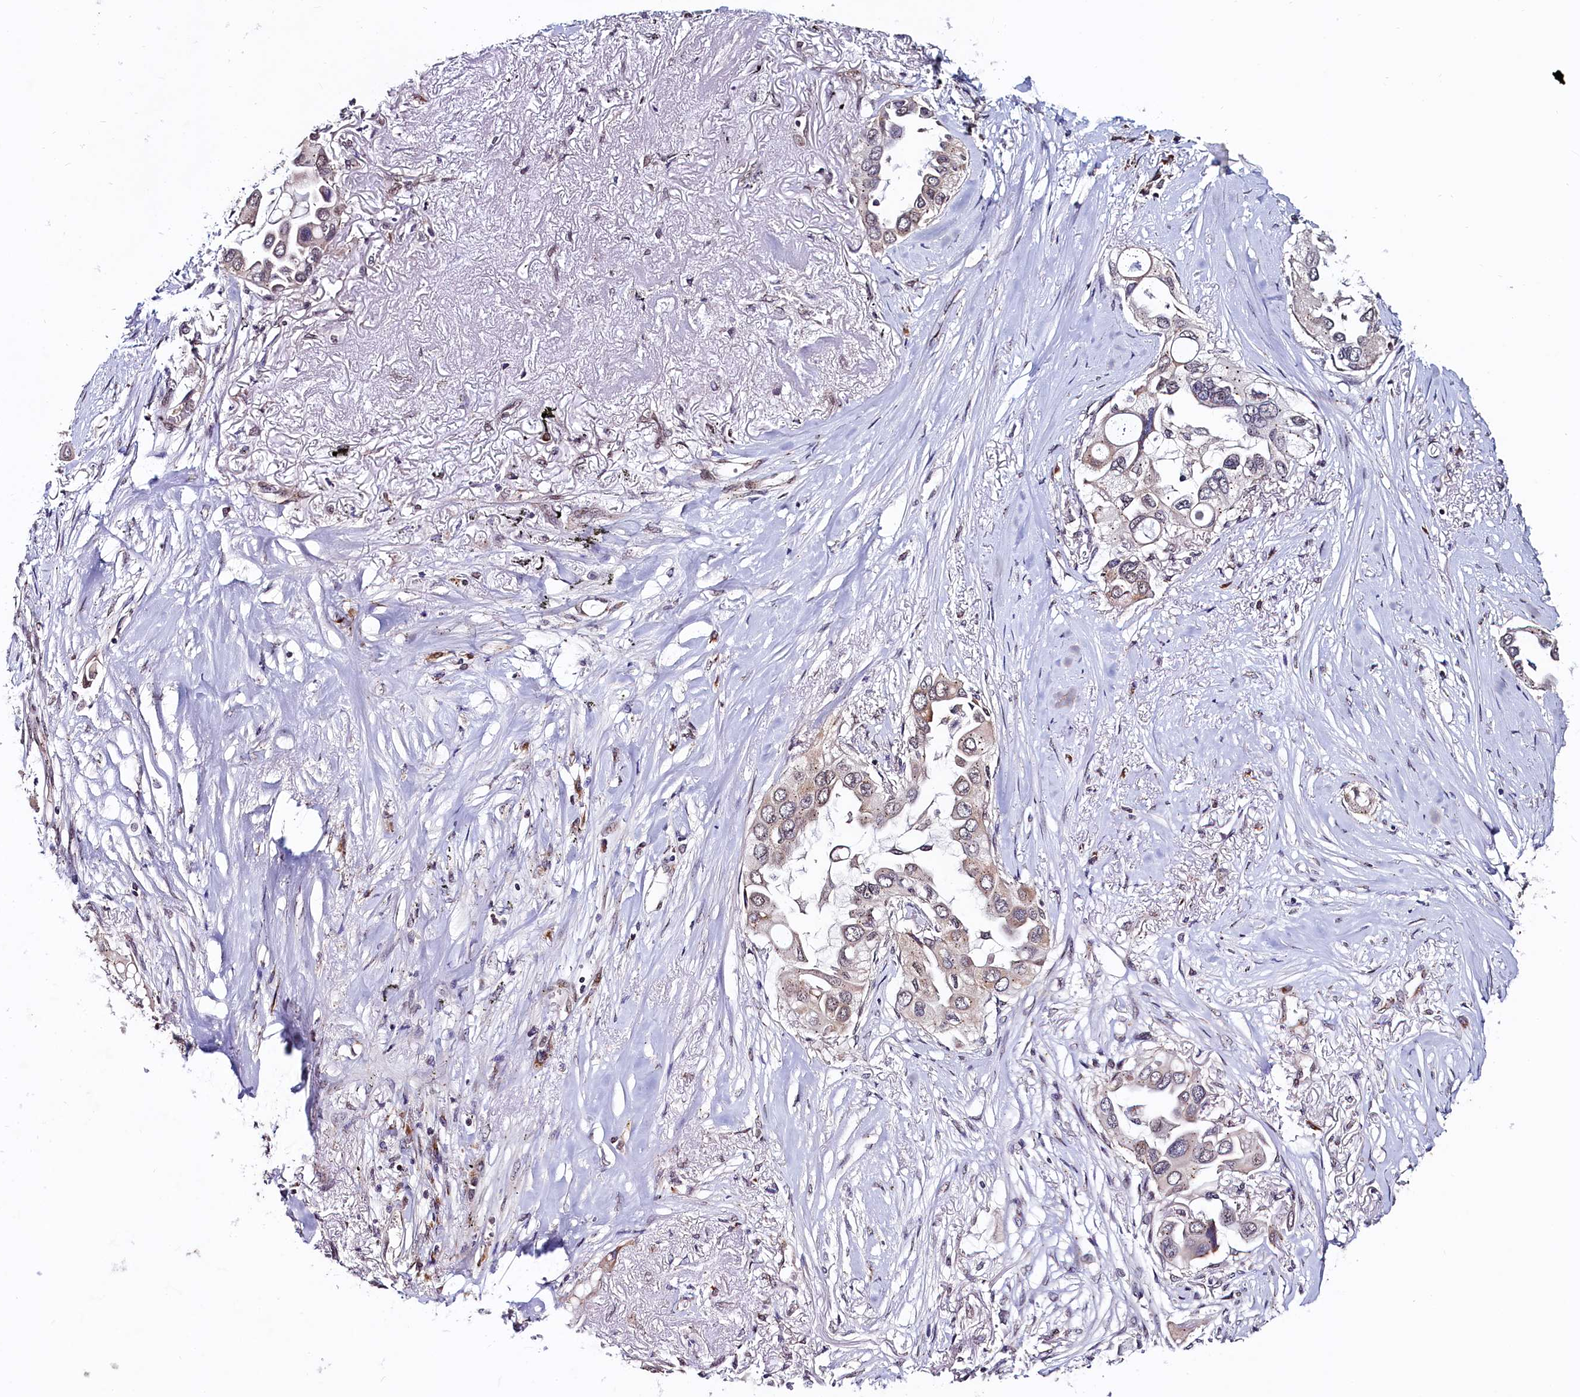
{"staining": {"intensity": "moderate", "quantity": "25%-75%", "location": "cytoplasmic/membranous"}, "tissue": "lung cancer", "cell_type": "Tumor cells", "image_type": "cancer", "snomed": [{"axis": "morphology", "description": "Adenocarcinoma, NOS"}, {"axis": "topography", "description": "Lung"}], "caption": "Lung adenocarcinoma was stained to show a protein in brown. There is medium levels of moderate cytoplasmic/membranous expression in approximately 25%-75% of tumor cells.", "gene": "SEC24C", "patient": {"sex": "female", "age": 76}}